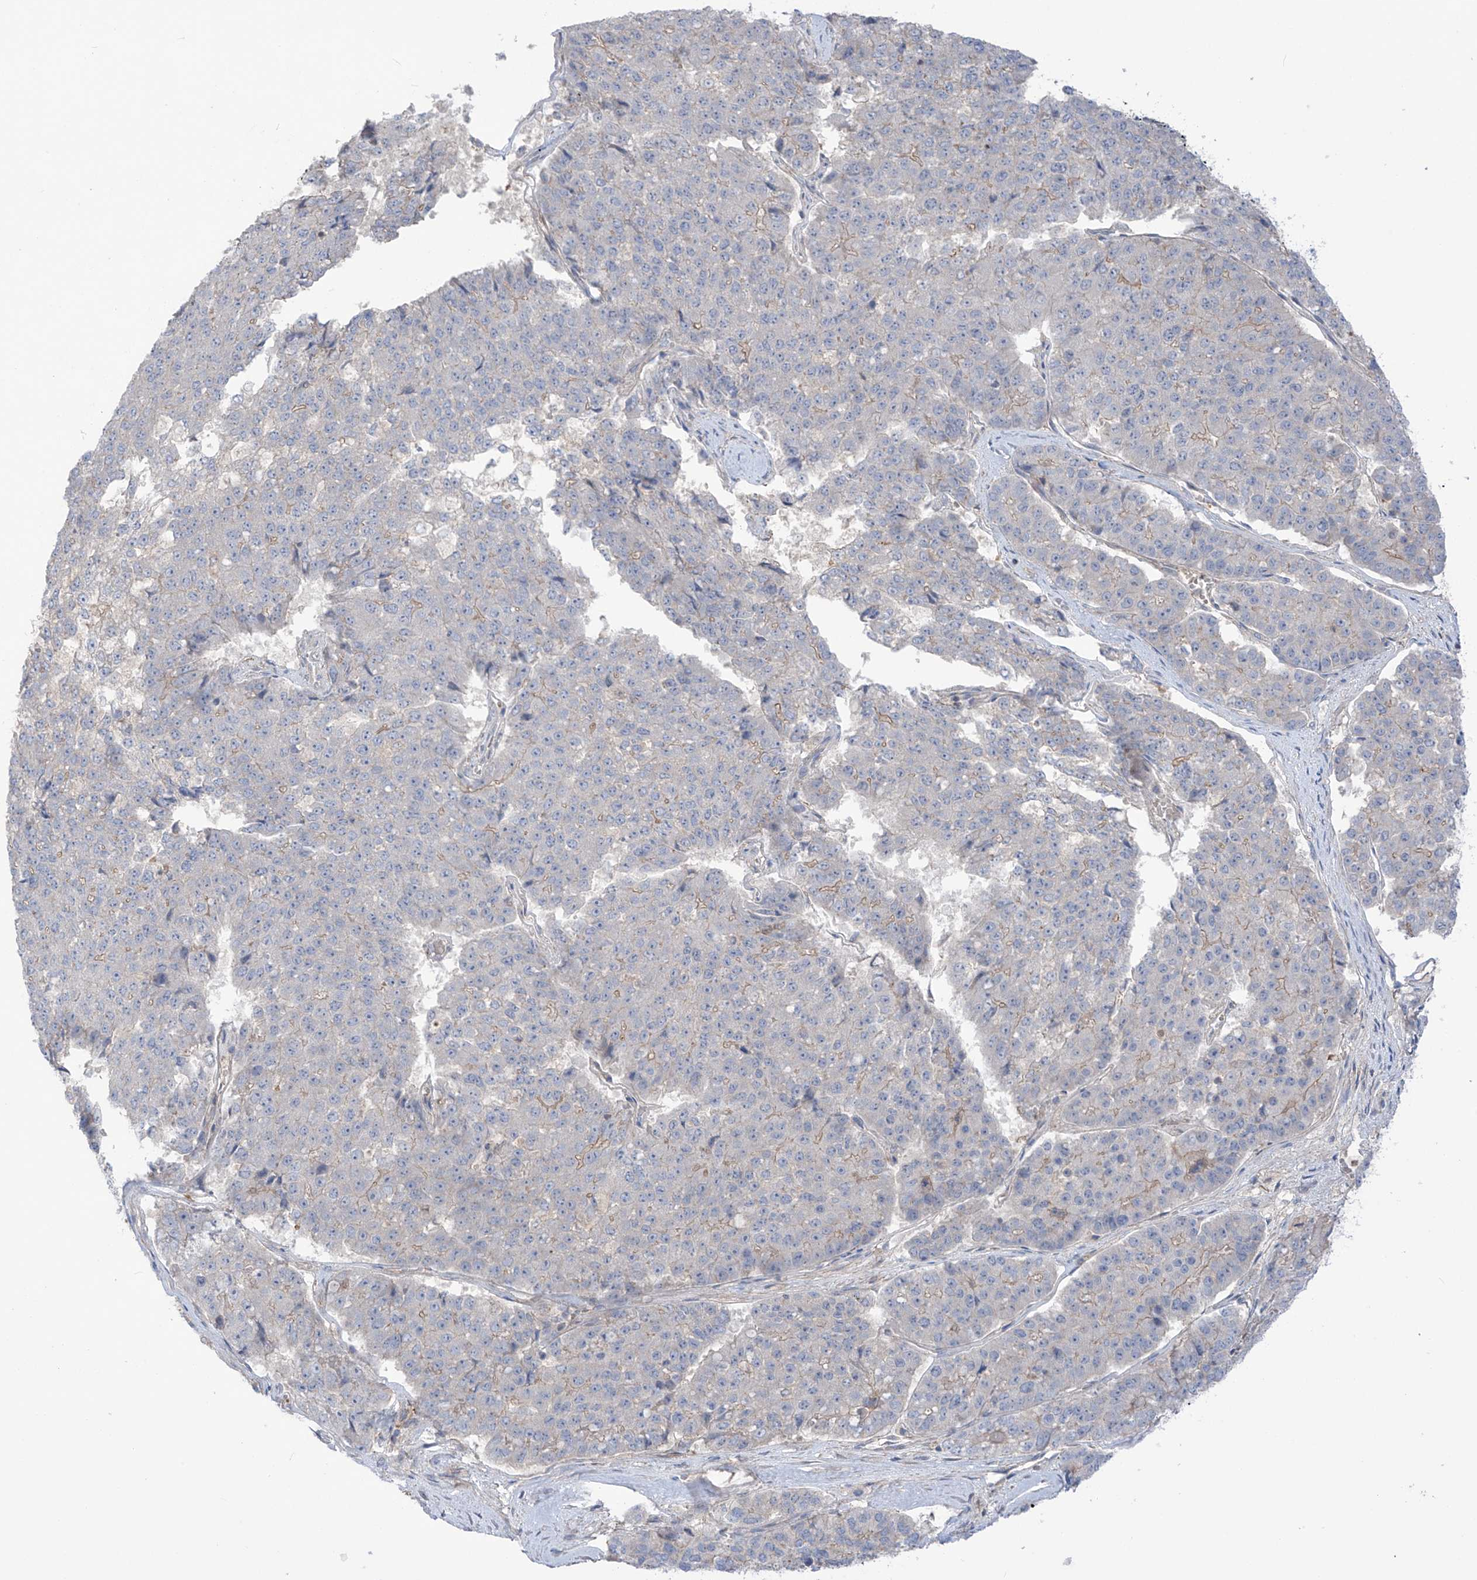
{"staining": {"intensity": "negative", "quantity": "none", "location": "none"}, "tissue": "pancreatic cancer", "cell_type": "Tumor cells", "image_type": "cancer", "snomed": [{"axis": "morphology", "description": "Adenocarcinoma, NOS"}, {"axis": "topography", "description": "Pancreas"}], "caption": "This is a micrograph of IHC staining of pancreatic cancer, which shows no positivity in tumor cells. (Brightfield microscopy of DAB immunohistochemistry (IHC) at high magnification).", "gene": "TRMU", "patient": {"sex": "male", "age": 50}}